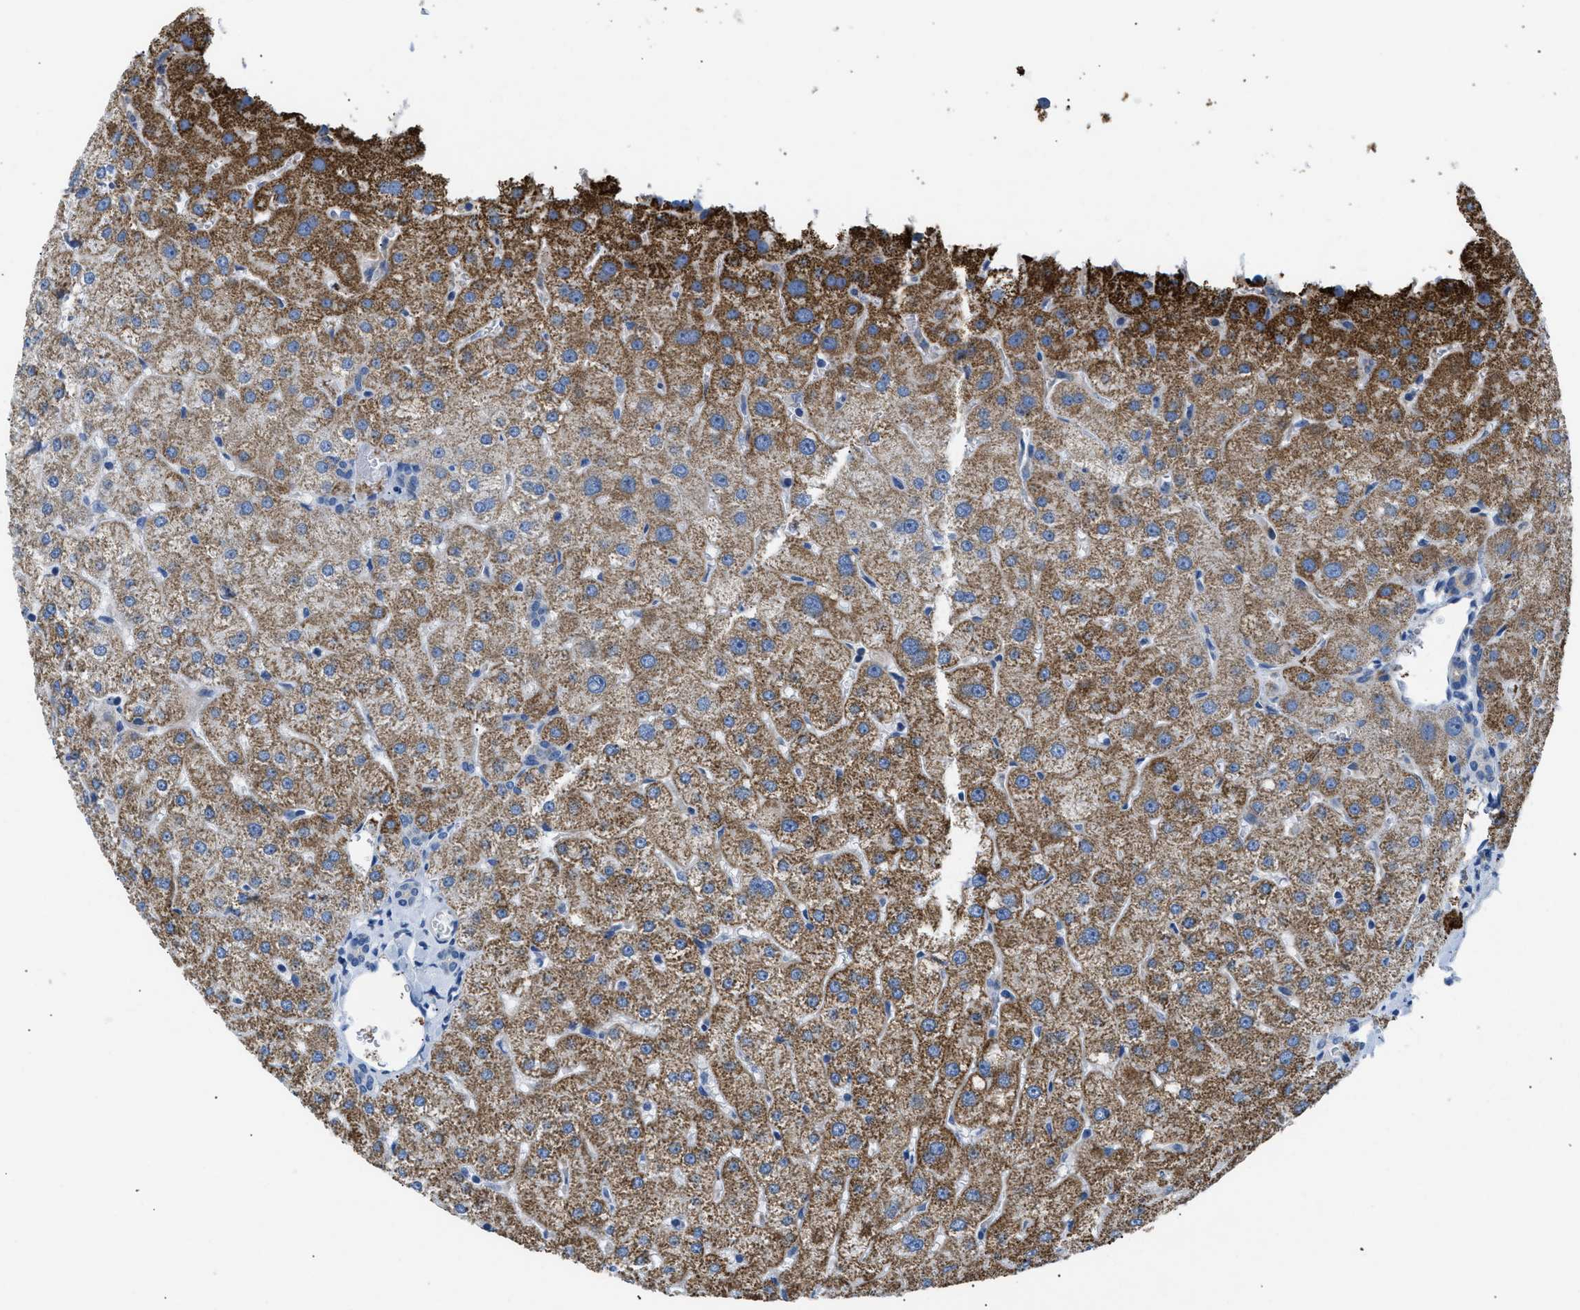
{"staining": {"intensity": "negative", "quantity": "none", "location": "none"}, "tissue": "liver", "cell_type": "Cholangiocytes", "image_type": "normal", "snomed": [{"axis": "morphology", "description": "Normal tissue, NOS"}, {"axis": "topography", "description": "Liver"}], "caption": "This is an immunohistochemistry (IHC) image of benign liver. There is no positivity in cholangiocytes.", "gene": "ILDR1", "patient": {"sex": "male", "age": 73}}